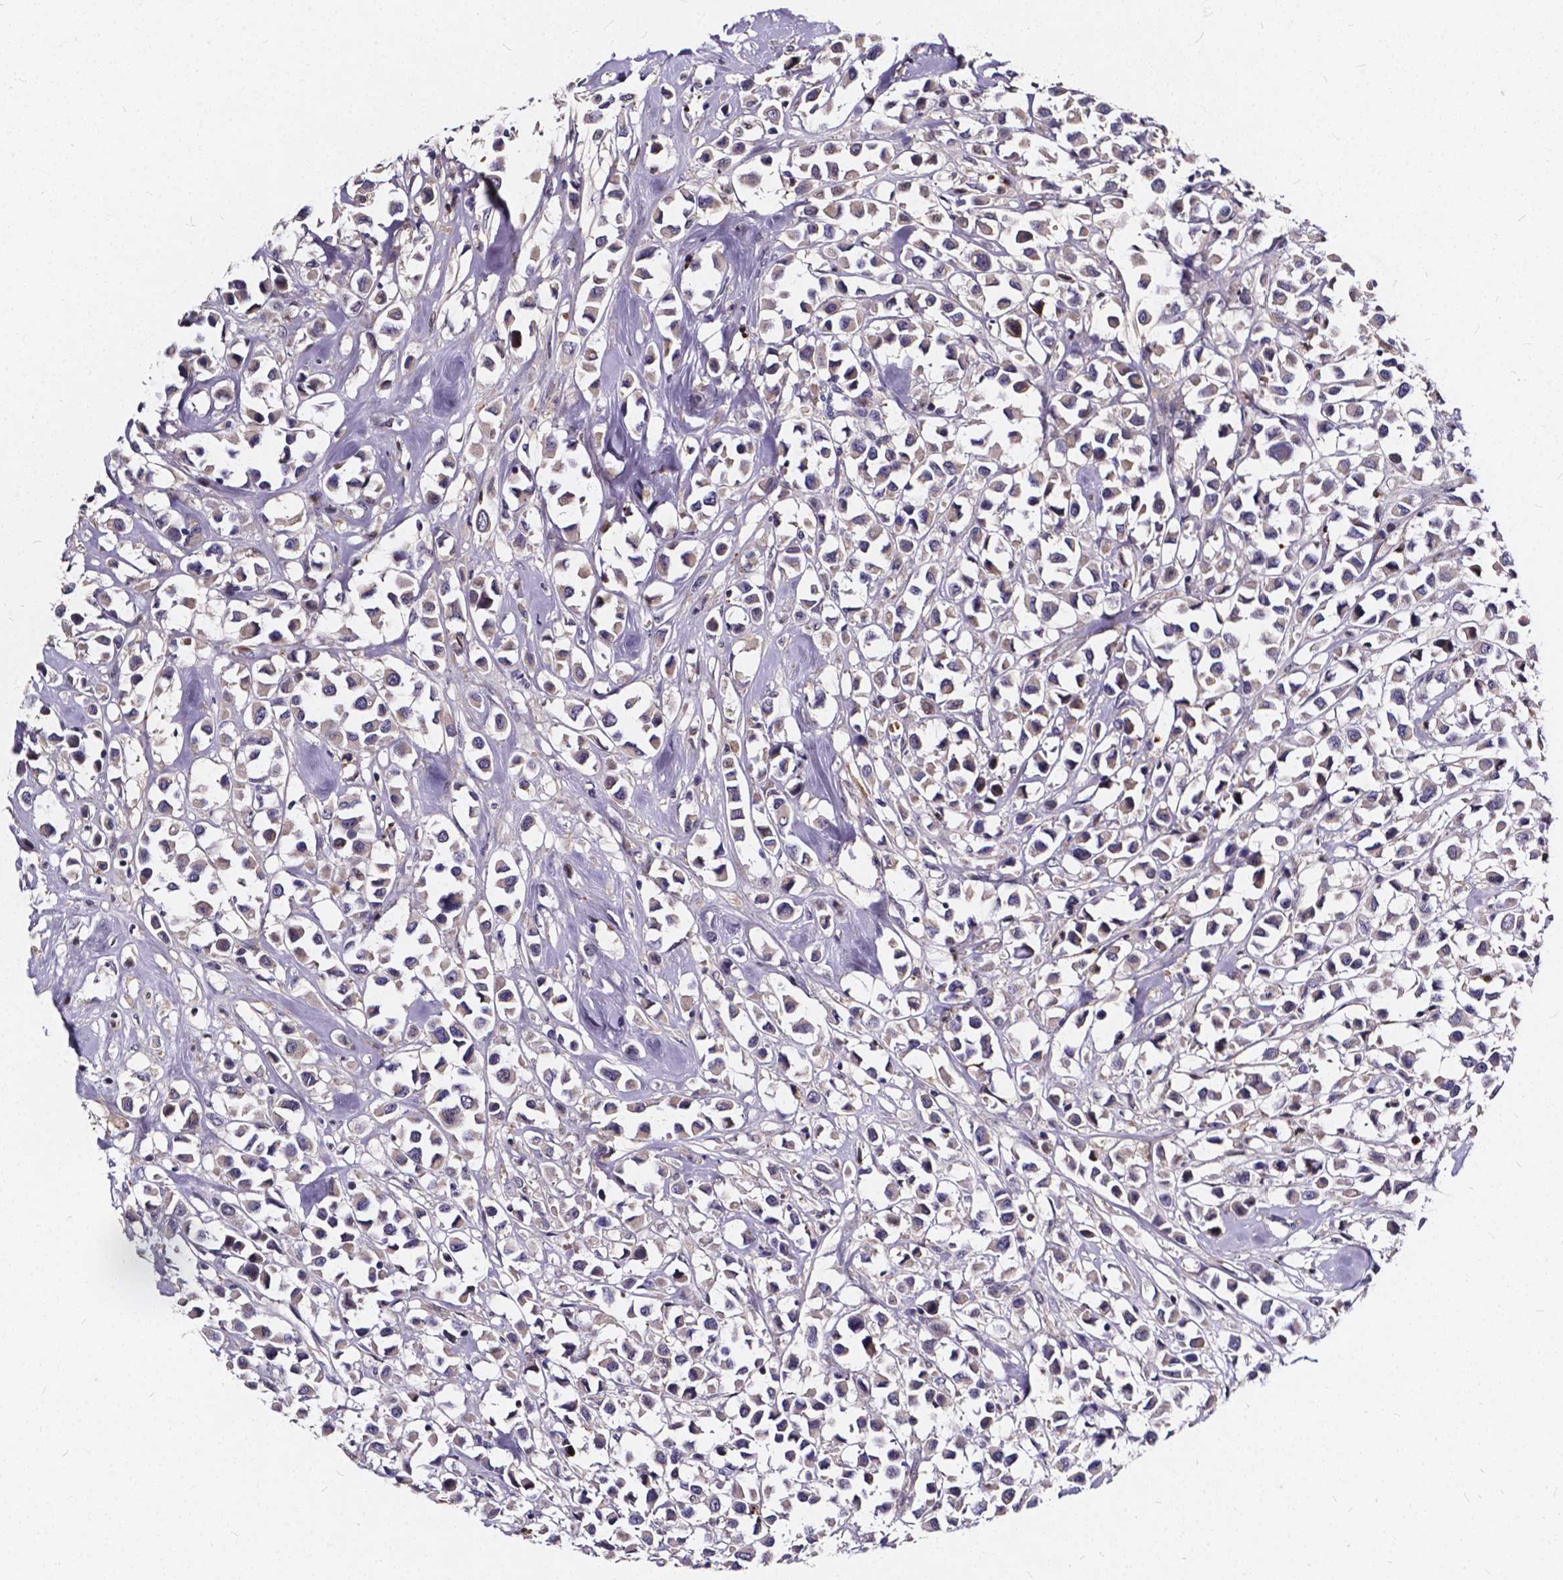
{"staining": {"intensity": "weak", "quantity": "<25%", "location": "cytoplasmic/membranous"}, "tissue": "breast cancer", "cell_type": "Tumor cells", "image_type": "cancer", "snomed": [{"axis": "morphology", "description": "Duct carcinoma"}, {"axis": "topography", "description": "Breast"}], "caption": "Protein analysis of breast cancer (invasive ductal carcinoma) exhibits no significant staining in tumor cells.", "gene": "SOWAHA", "patient": {"sex": "female", "age": 61}}